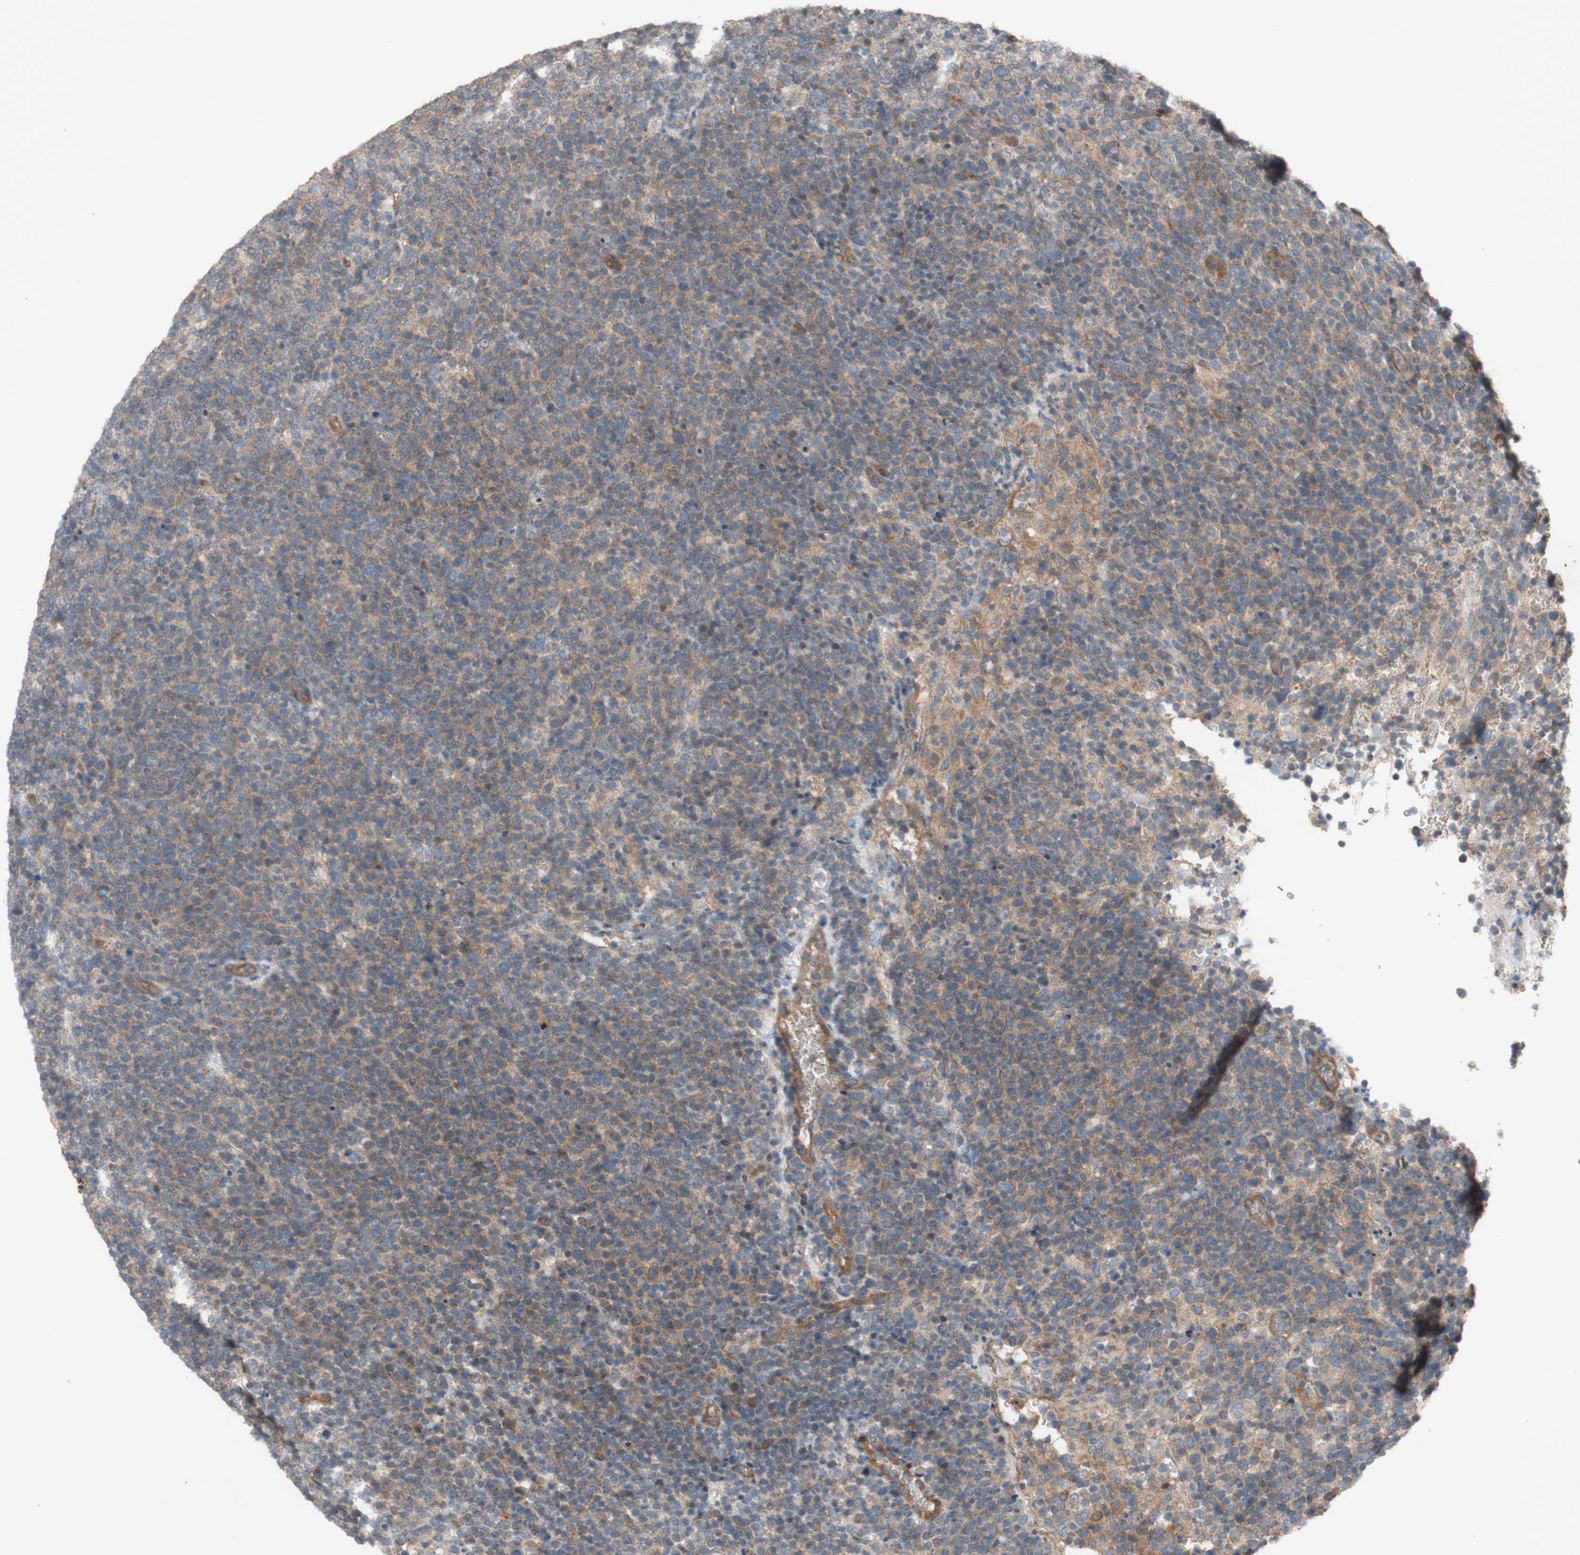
{"staining": {"intensity": "weak", "quantity": ">75%", "location": "cytoplasmic/membranous"}, "tissue": "lymphoma", "cell_type": "Tumor cells", "image_type": "cancer", "snomed": [{"axis": "morphology", "description": "Malignant lymphoma, non-Hodgkin's type, High grade"}, {"axis": "topography", "description": "Lymph node"}], "caption": "This photomicrograph displays immunohistochemistry staining of human lymphoma, with low weak cytoplasmic/membranous staining in approximately >75% of tumor cells.", "gene": "TST", "patient": {"sex": "male", "age": 61}}